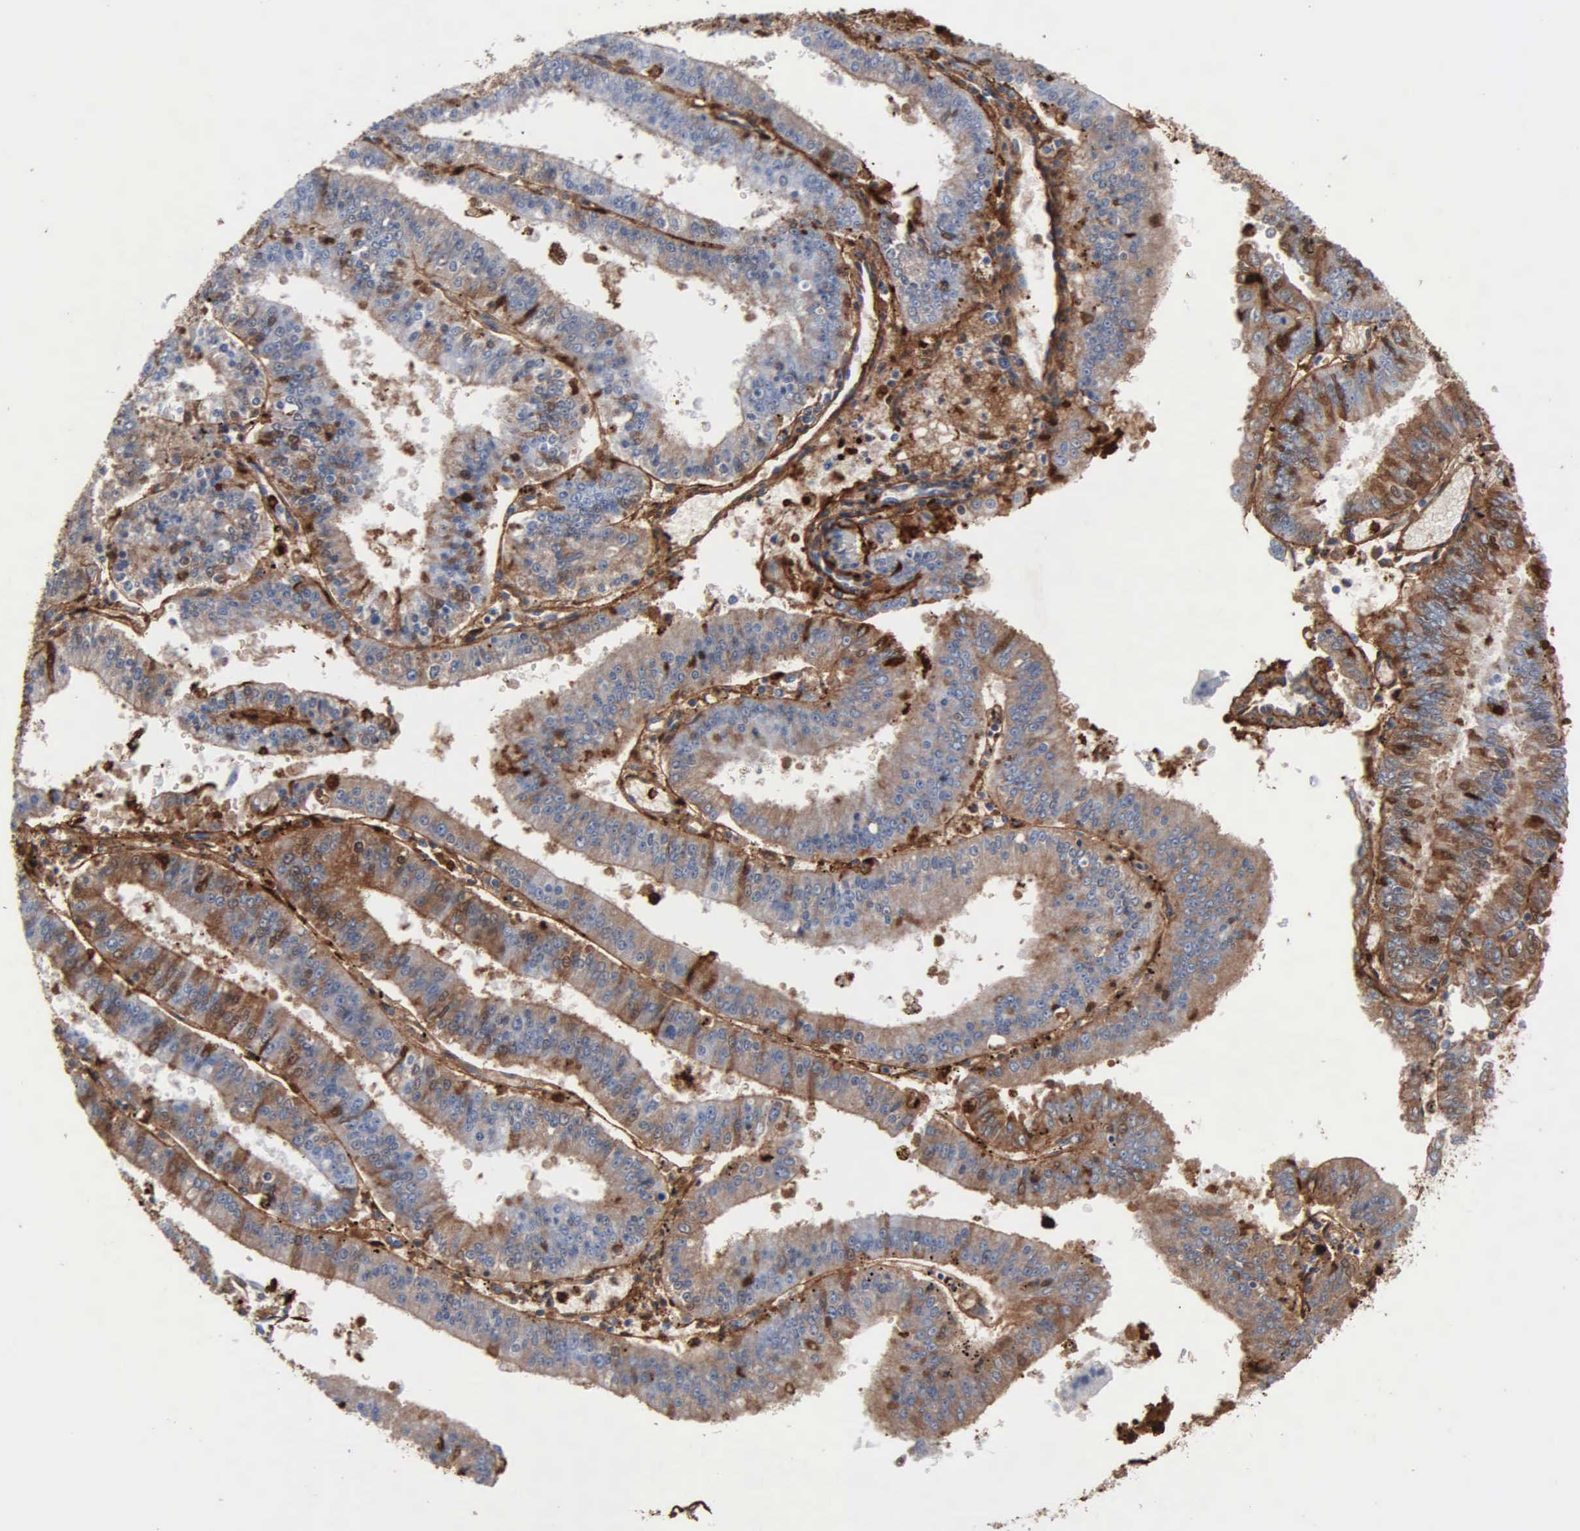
{"staining": {"intensity": "moderate", "quantity": "25%-75%", "location": "cytoplasmic/membranous"}, "tissue": "endometrial cancer", "cell_type": "Tumor cells", "image_type": "cancer", "snomed": [{"axis": "morphology", "description": "Adenocarcinoma, NOS"}, {"axis": "topography", "description": "Endometrium"}], "caption": "This micrograph shows immunohistochemistry (IHC) staining of human adenocarcinoma (endometrial), with medium moderate cytoplasmic/membranous expression in approximately 25%-75% of tumor cells.", "gene": "FN1", "patient": {"sex": "female", "age": 66}}